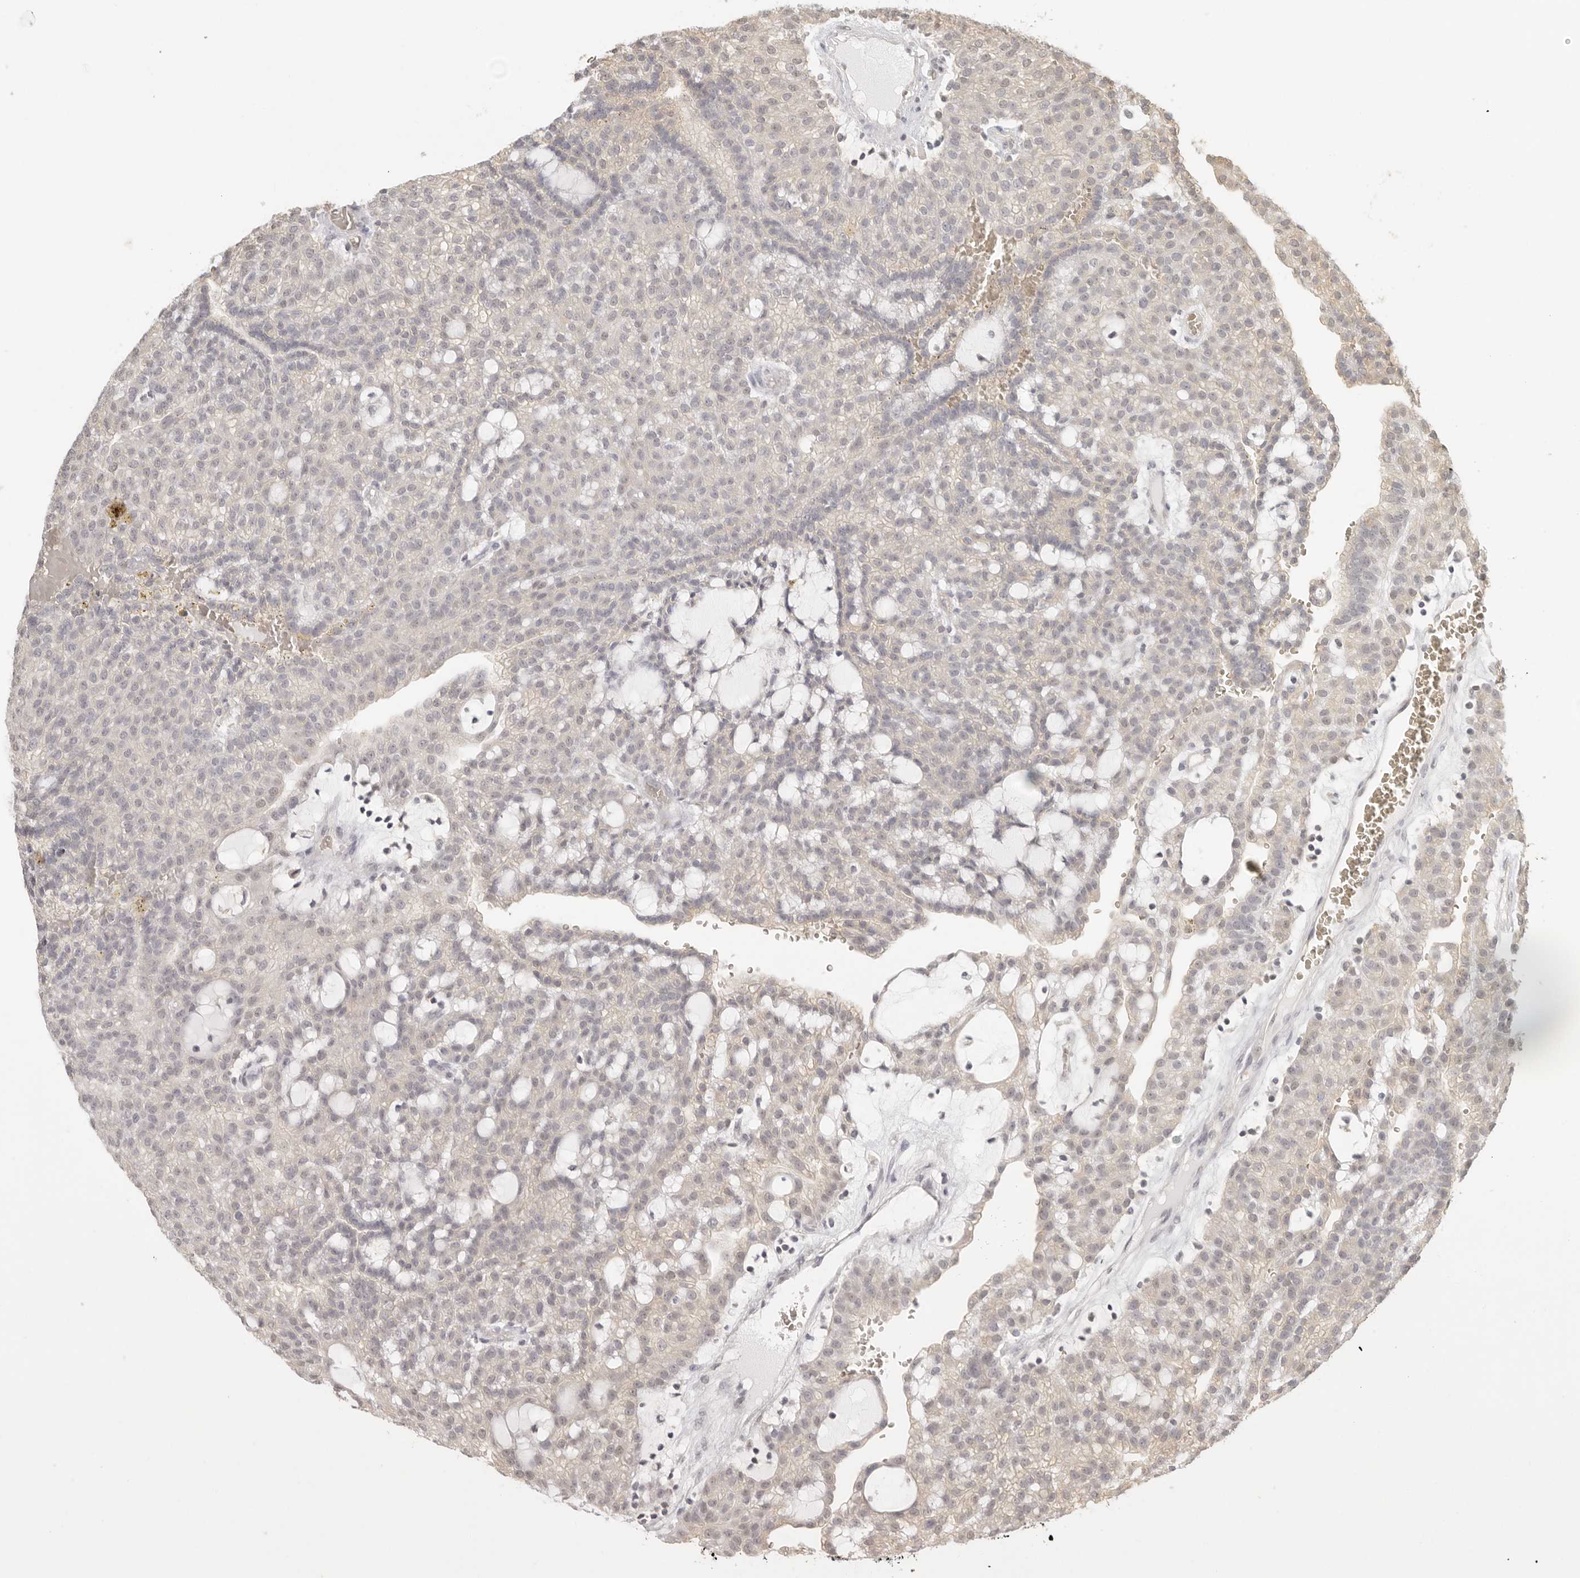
{"staining": {"intensity": "weak", "quantity": "25%-75%", "location": "nuclear"}, "tissue": "renal cancer", "cell_type": "Tumor cells", "image_type": "cancer", "snomed": [{"axis": "morphology", "description": "Adenocarcinoma, NOS"}, {"axis": "topography", "description": "Kidney"}], "caption": "Adenocarcinoma (renal) stained for a protein (brown) demonstrates weak nuclear positive positivity in about 25%-75% of tumor cells.", "gene": "PSMA5", "patient": {"sex": "male", "age": 63}}